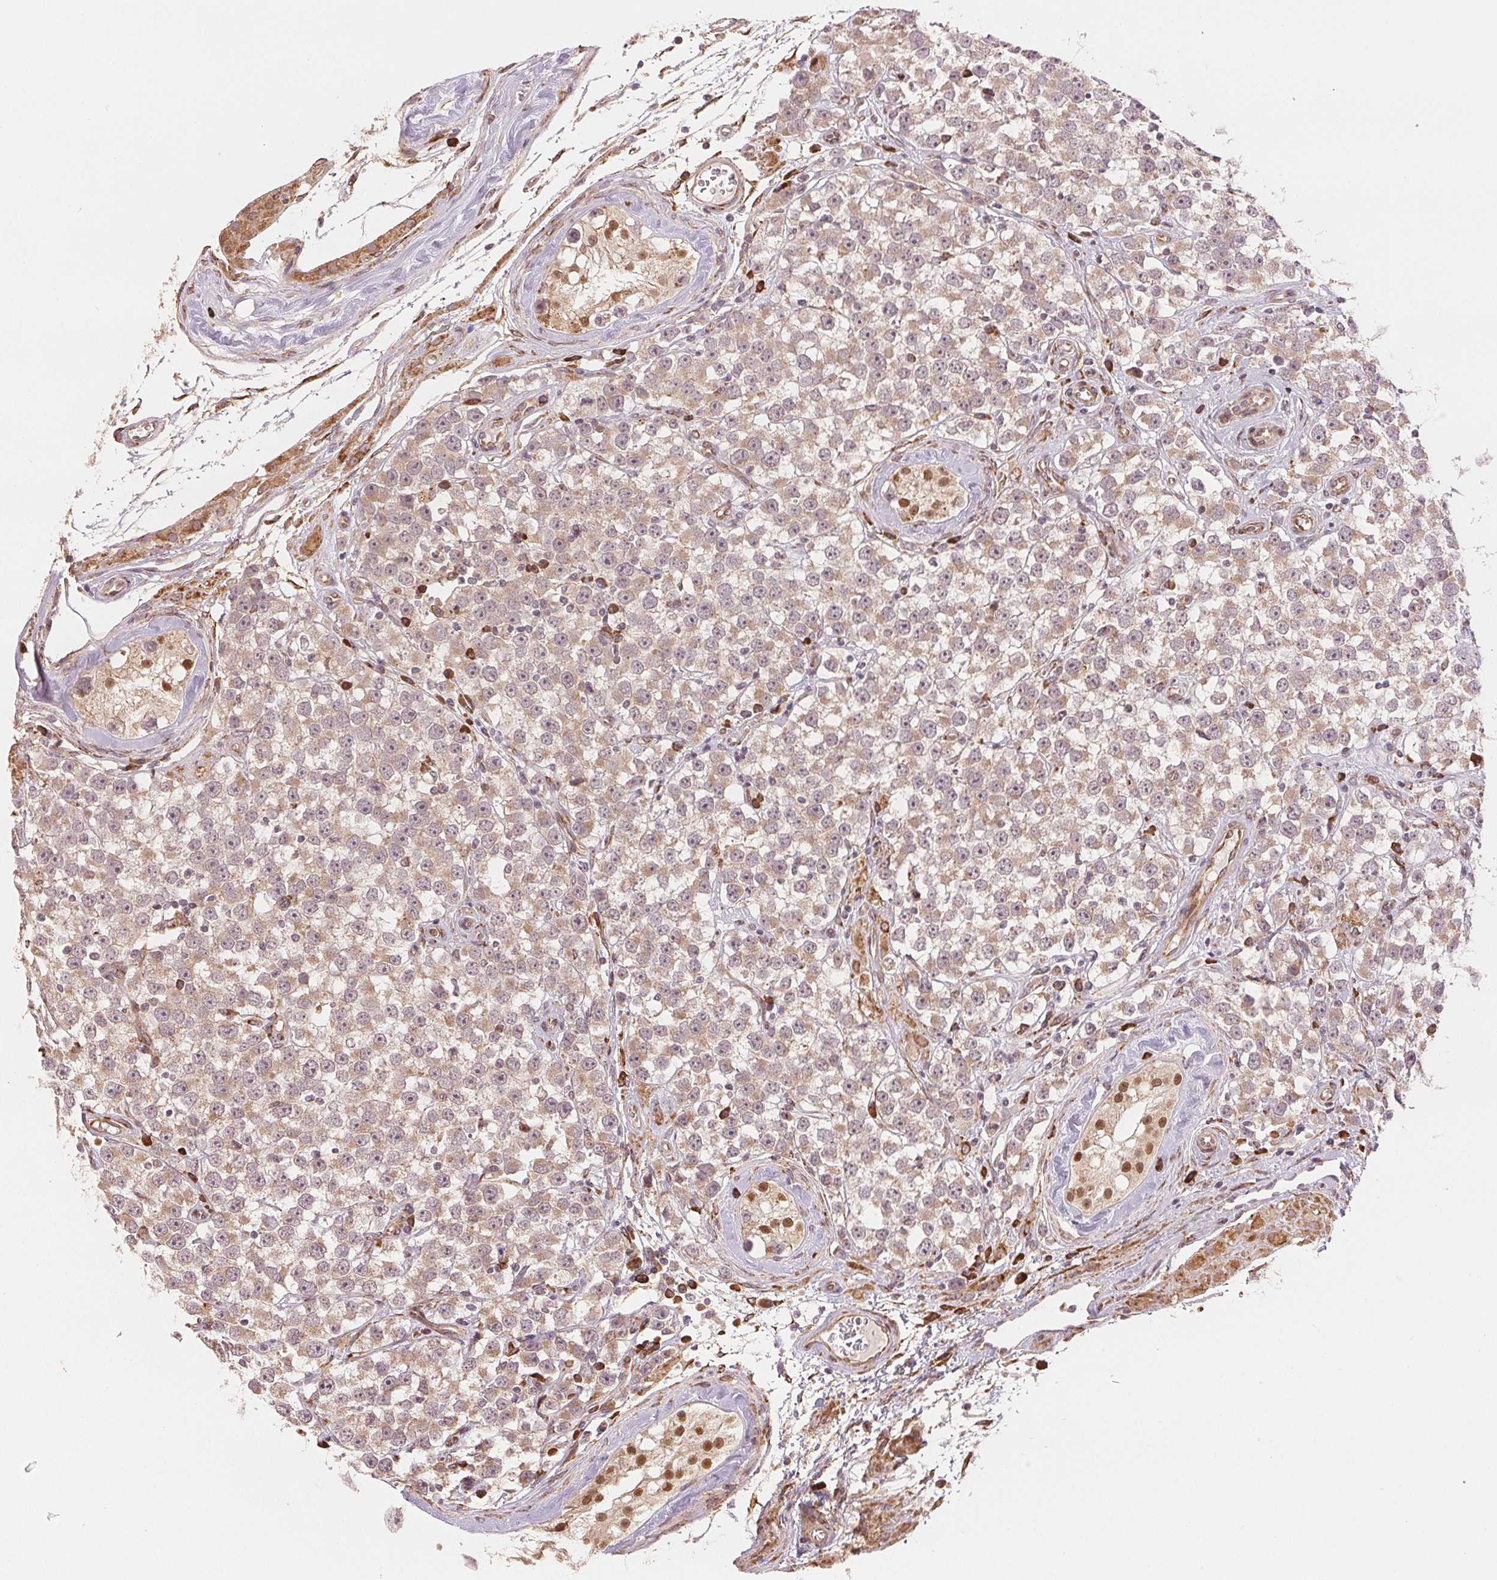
{"staining": {"intensity": "weak", "quantity": ">75%", "location": "cytoplasmic/membranous"}, "tissue": "testis cancer", "cell_type": "Tumor cells", "image_type": "cancer", "snomed": [{"axis": "morphology", "description": "Seminoma, NOS"}, {"axis": "topography", "description": "Testis"}], "caption": "Weak cytoplasmic/membranous staining is appreciated in about >75% of tumor cells in testis cancer.", "gene": "SLC20A1", "patient": {"sex": "male", "age": 34}}